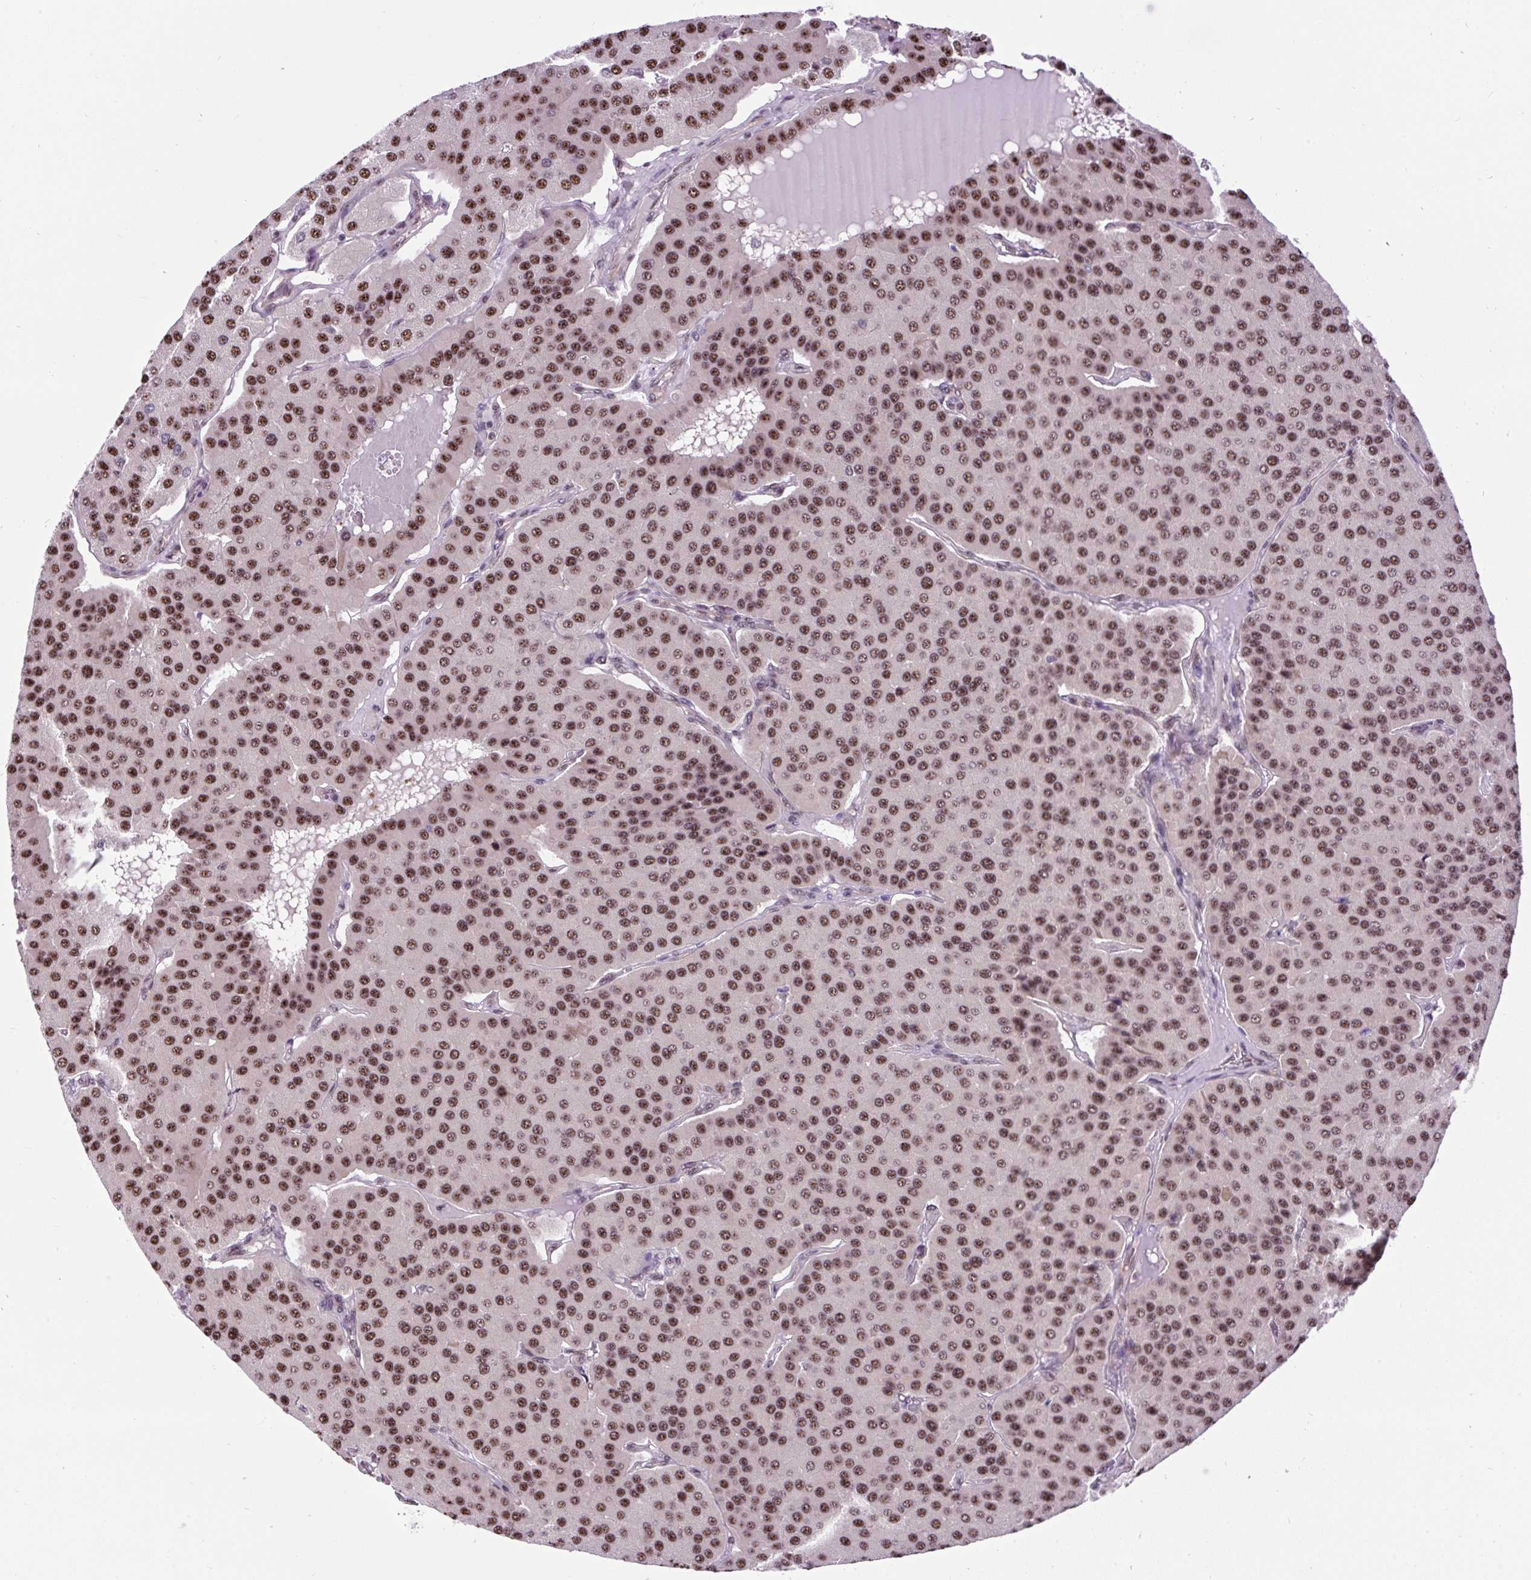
{"staining": {"intensity": "moderate", "quantity": ">75%", "location": "nuclear"}, "tissue": "parathyroid gland", "cell_type": "Glandular cells", "image_type": "normal", "snomed": [{"axis": "morphology", "description": "Normal tissue, NOS"}, {"axis": "morphology", "description": "Adenoma, NOS"}, {"axis": "topography", "description": "Parathyroid gland"}], "caption": "The histopathology image displays immunohistochemical staining of unremarkable parathyroid gland. There is moderate nuclear expression is appreciated in approximately >75% of glandular cells.", "gene": "SMC5", "patient": {"sex": "female", "age": 86}}